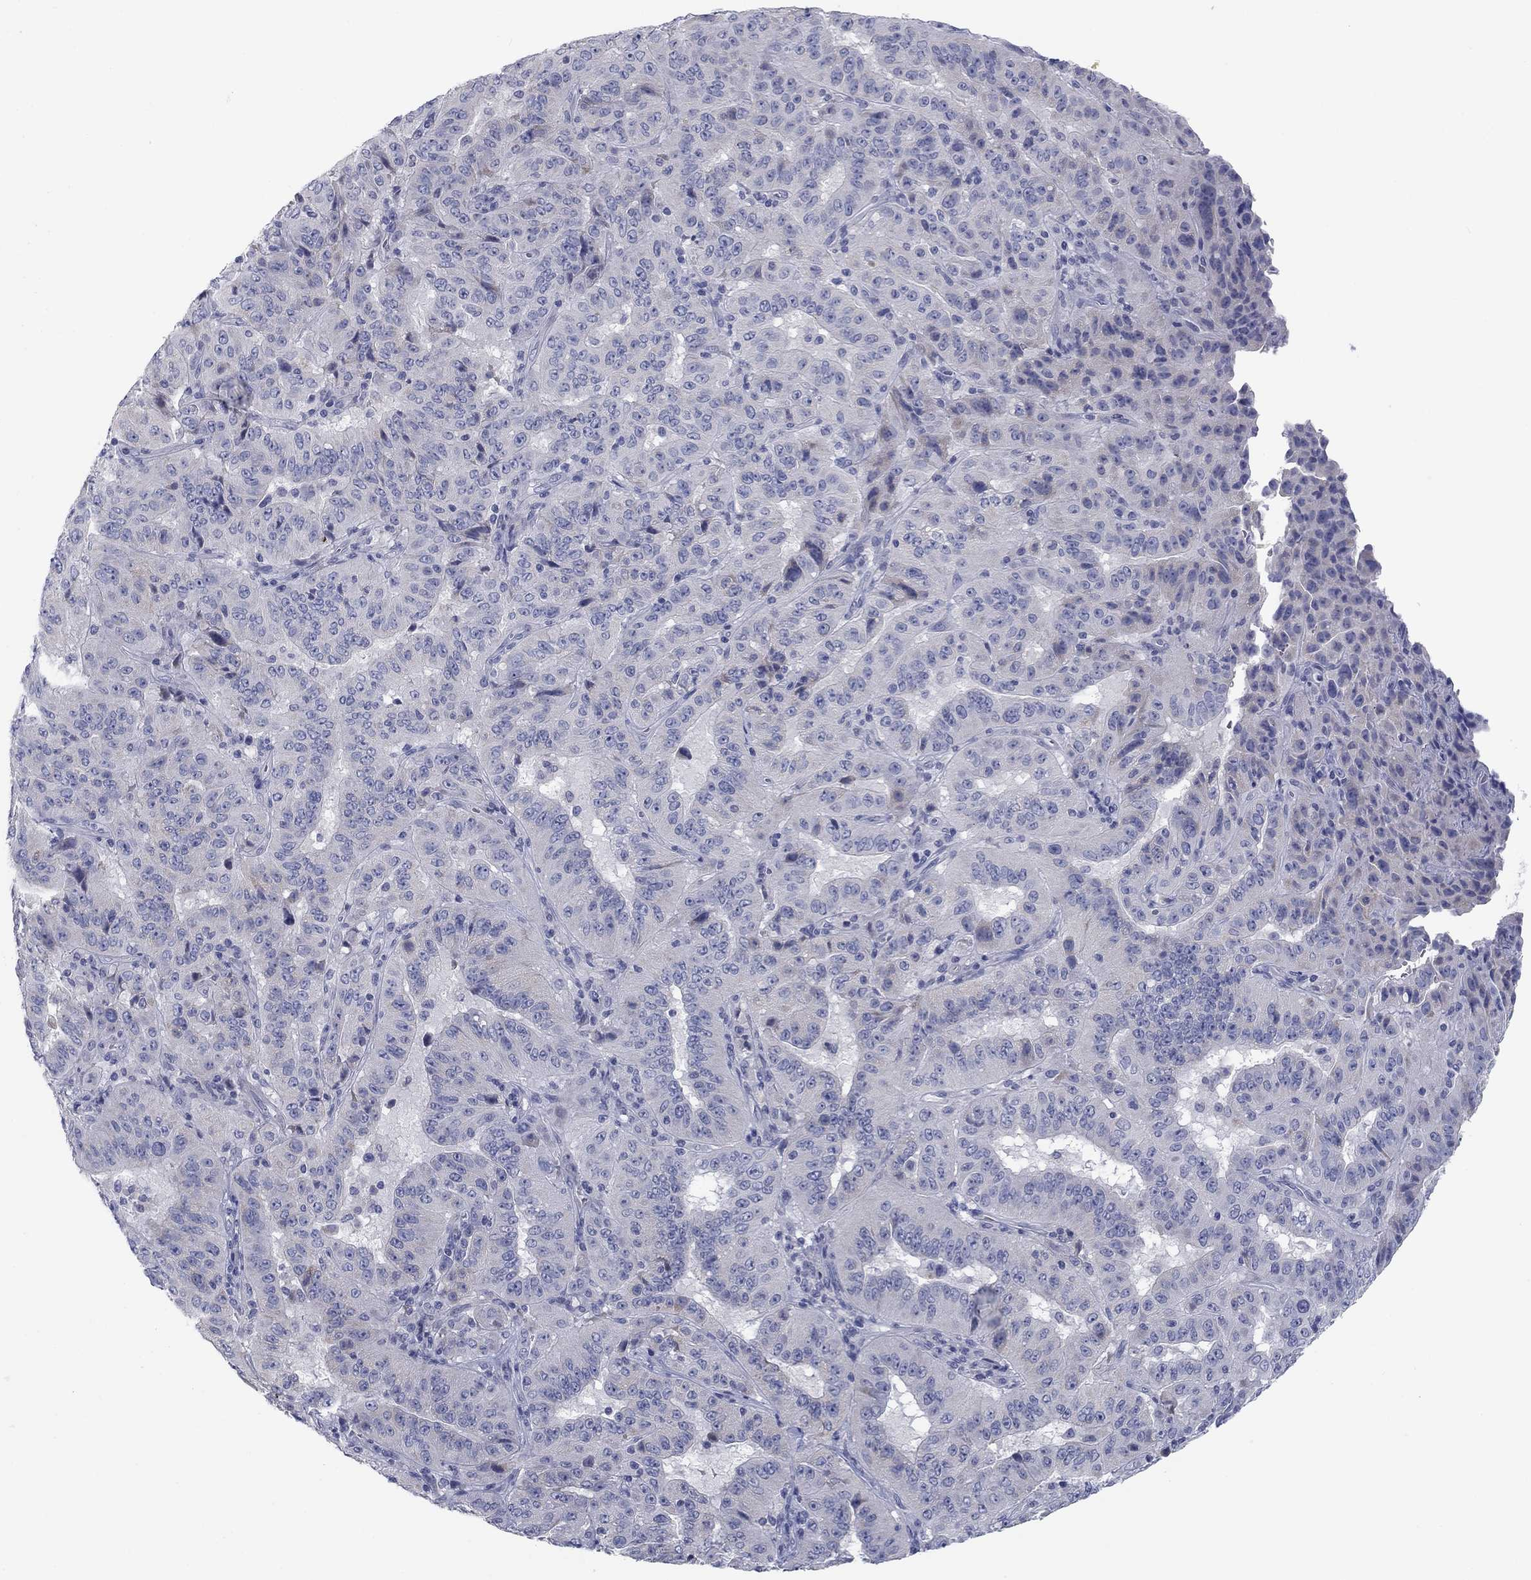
{"staining": {"intensity": "negative", "quantity": "none", "location": "none"}, "tissue": "pancreatic cancer", "cell_type": "Tumor cells", "image_type": "cancer", "snomed": [{"axis": "morphology", "description": "Adenocarcinoma, NOS"}, {"axis": "topography", "description": "Pancreas"}], "caption": "DAB immunohistochemical staining of pancreatic cancer (adenocarcinoma) demonstrates no significant expression in tumor cells. (DAB (3,3'-diaminobenzidine) IHC with hematoxylin counter stain).", "gene": "CALB1", "patient": {"sex": "male", "age": 63}}